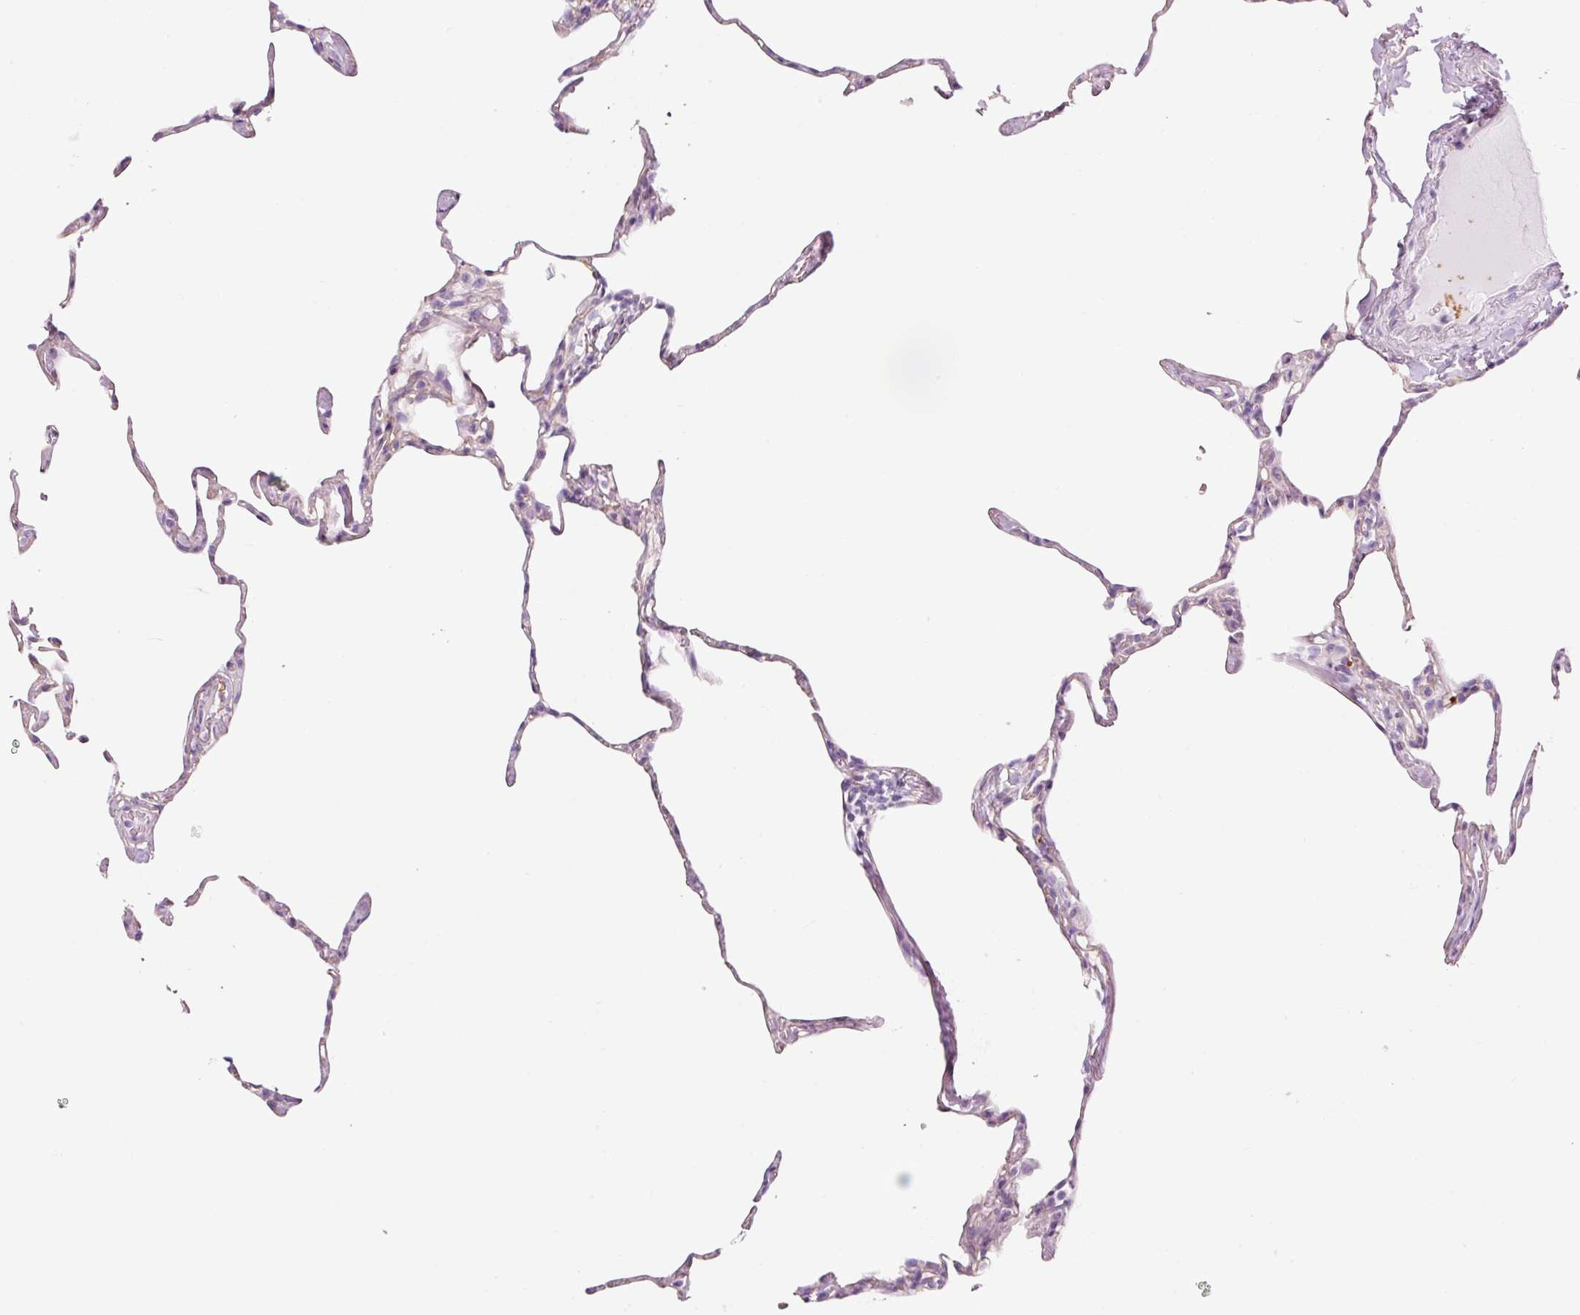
{"staining": {"intensity": "negative", "quantity": "none", "location": "none"}, "tissue": "lung", "cell_type": "Alveolar cells", "image_type": "normal", "snomed": [{"axis": "morphology", "description": "Normal tissue, NOS"}, {"axis": "topography", "description": "Lung"}], "caption": "Immunohistochemistry (IHC) of benign lung displays no staining in alveolar cells. (Brightfield microscopy of DAB immunohistochemistry (IHC) at high magnification).", "gene": "HSPA4L", "patient": {"sex": "male", "age": 65}}